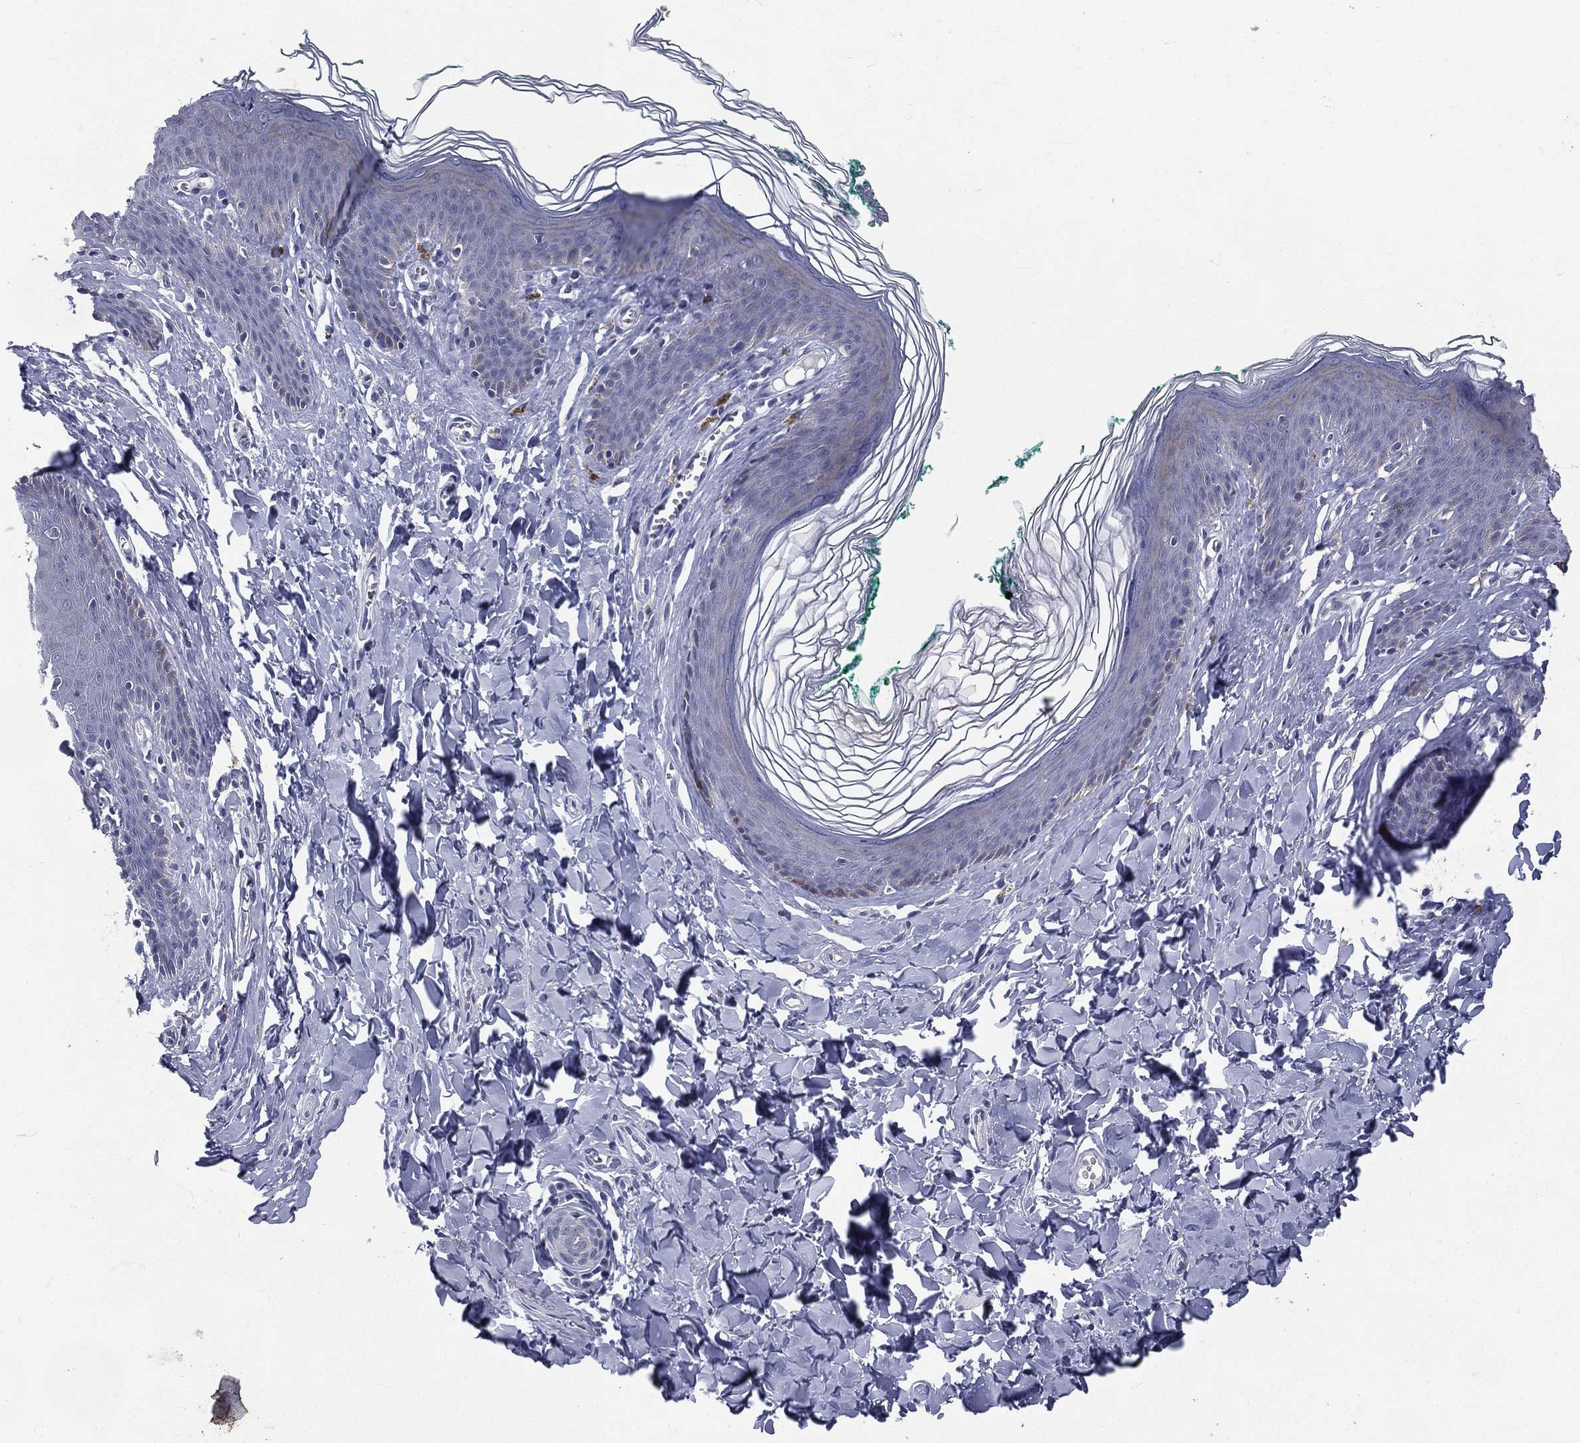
{"staining": {"intensity": "negative", "quantity": "none", "location": "none"}, "tissue": "skin", "cell_type": "Epidermal cells", "image_type": "normal", "snomed": [{"axis": "morphology", "description": "Normal tissue, NOS"}, {"axis": "topography", "description": "Vulva"}], "caption": "Unremarkable skin was stained to show a protein in brown. There is no significant expression in epidermal cells. (DAB (3,3'-diaminobenzidine) immunohistochemistry (IHC) with hematoxylin counter stain).", "gene": "IFT27", "patient": {"sex": "female", "age": 66}}